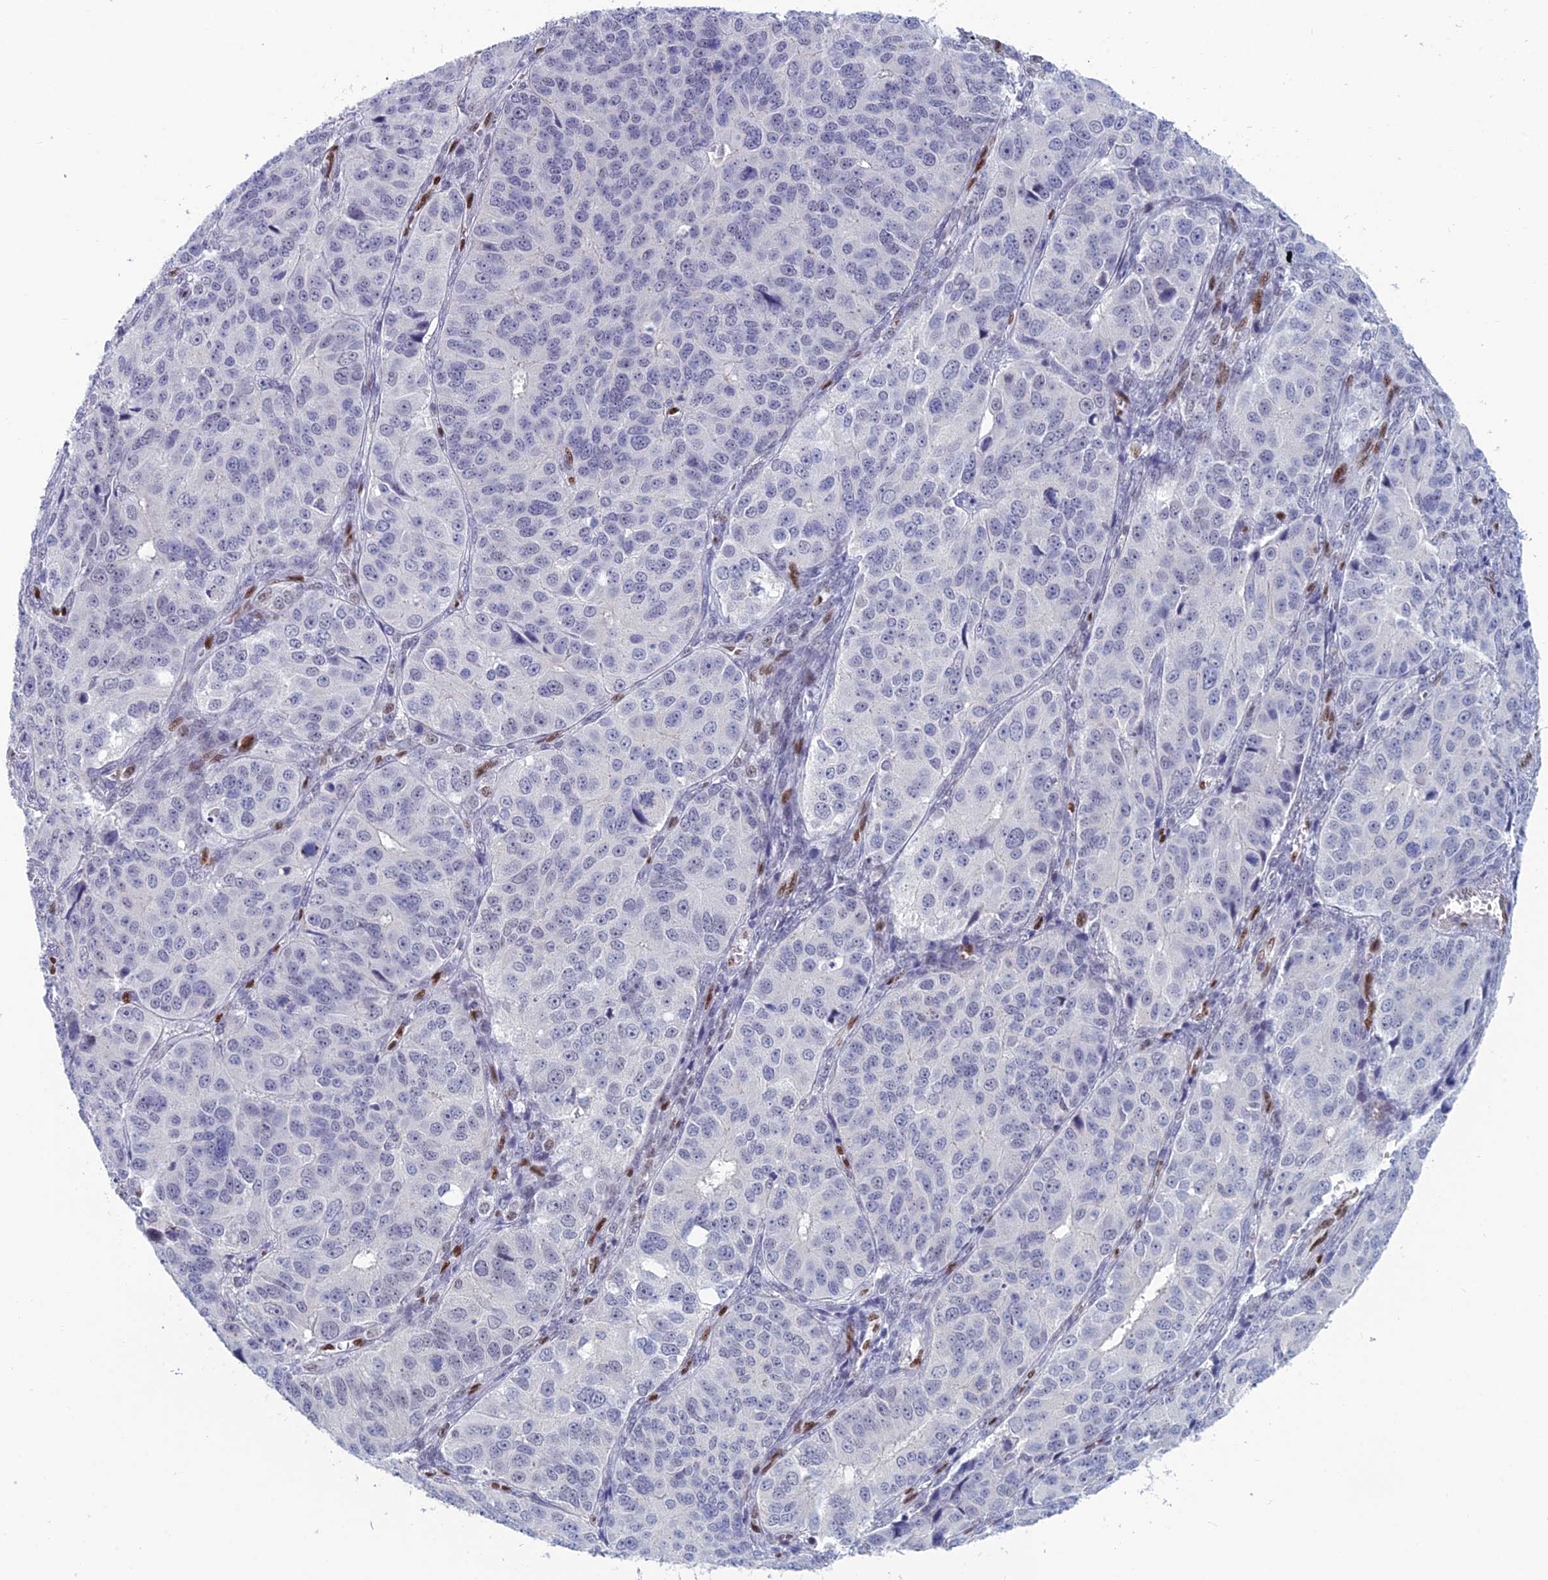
{"staining": {"intensity": "negative", "quantity": "none", "location": "none"}, "tissue": "ovarian cancer", "cell_type": "Tumor cells", "image_type": "cancer", "snomed": [{"axis": "morphology", "description": "Carcinoma, endometroid"}, {"axis": "topography", "description": "Ovary"}], "caption": "There is no significant positivity in tumor cells of ovarian cancer (endometroid carcinoma).", "gene": "NOL4L", "patient": {"sex": "female", "age": 51}}